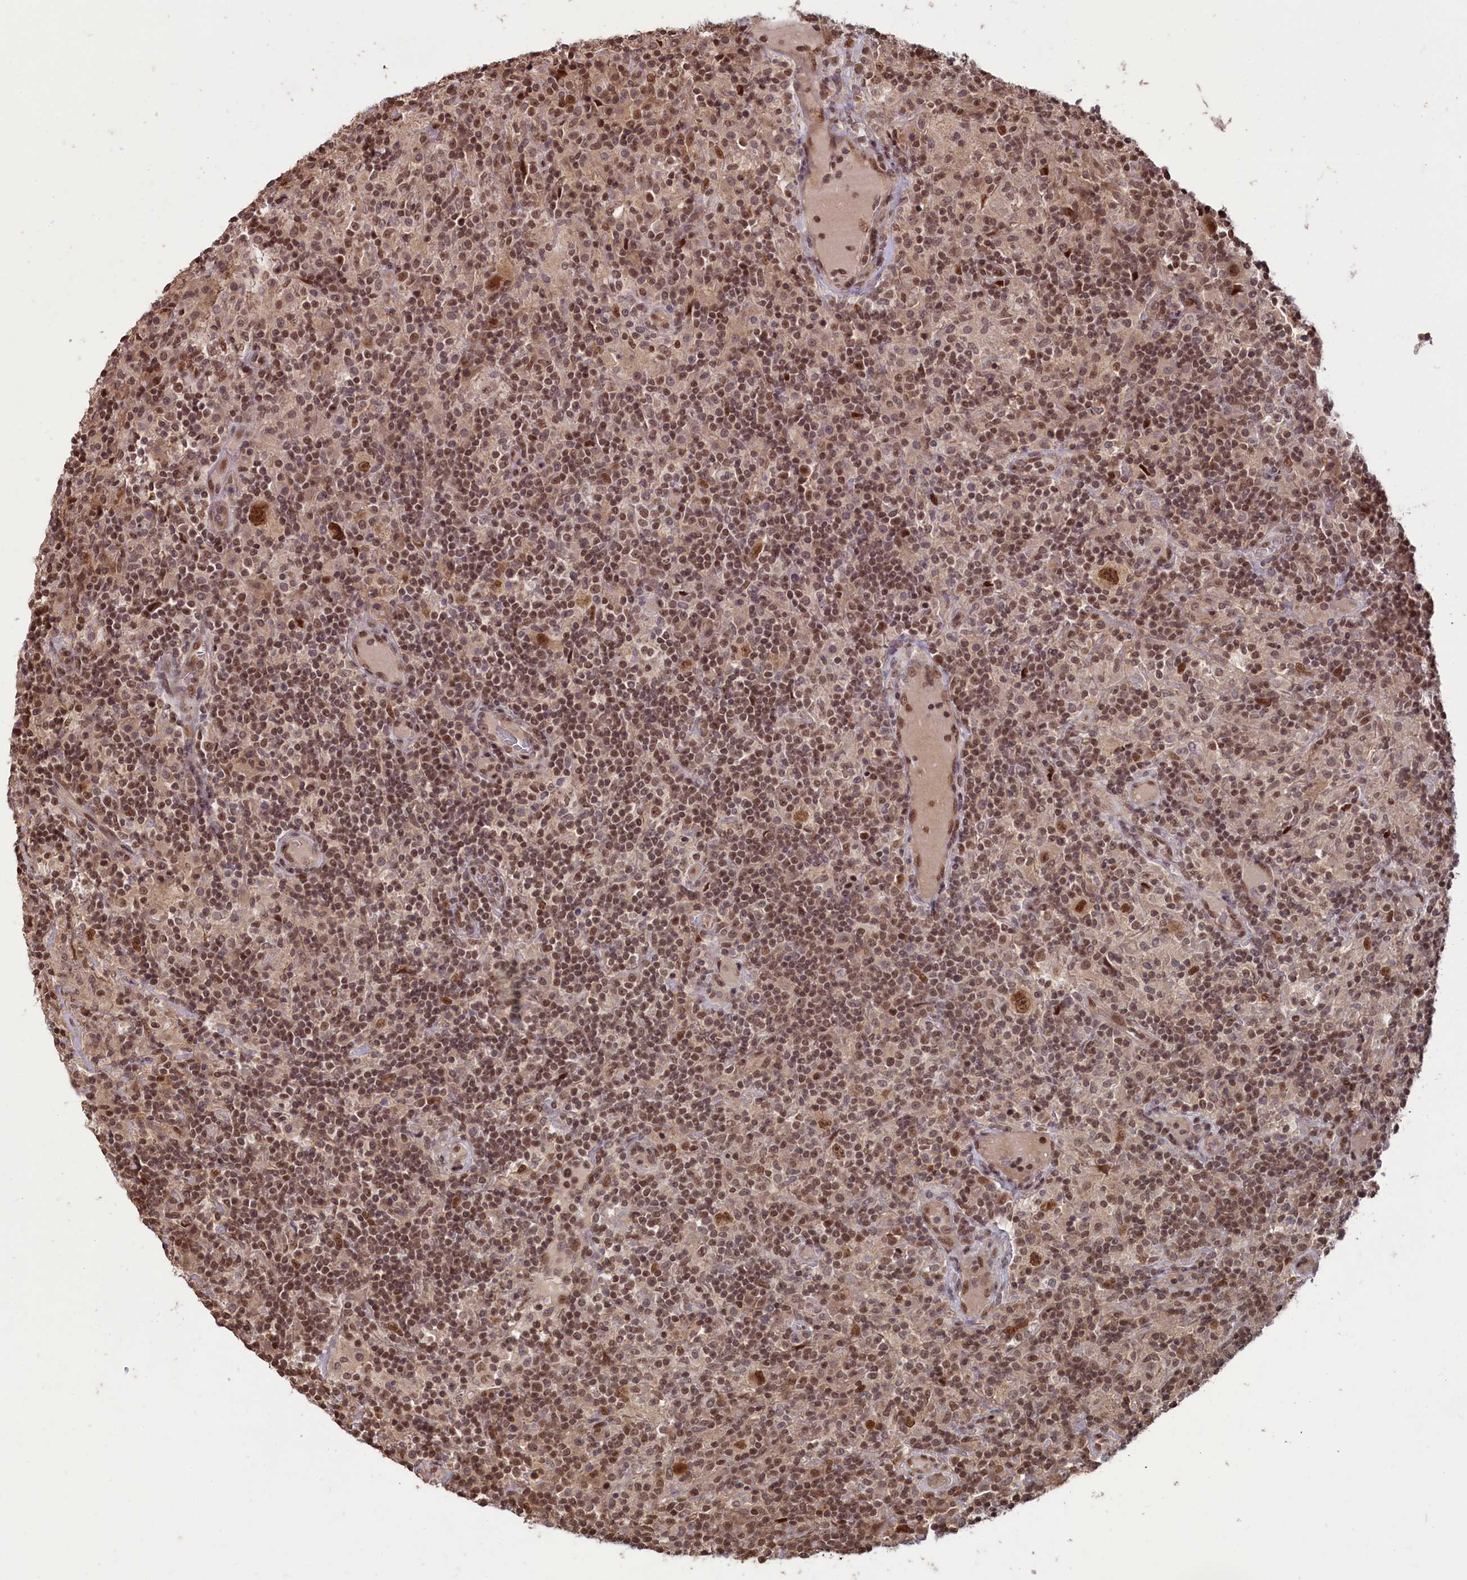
{"staining": {"intensity": "moderate", "quantity": ">75%", "location": "nuclear"}, "tissue": "lymphoma", "cell_type": "Tumor cells", "image_type": "cancer", "snomed": [{"axis": "morphology", "description": "Hodgkin's disease, NOS"}, {"axis": "topography", "description": "Lymph node"}], "caption": "The immunohistochemical stain labels moderate nuclear expression in tumor cells of lymphoma tissue.", "gene": "NAE1", "patient": {"sex": "male", "age": 70}}